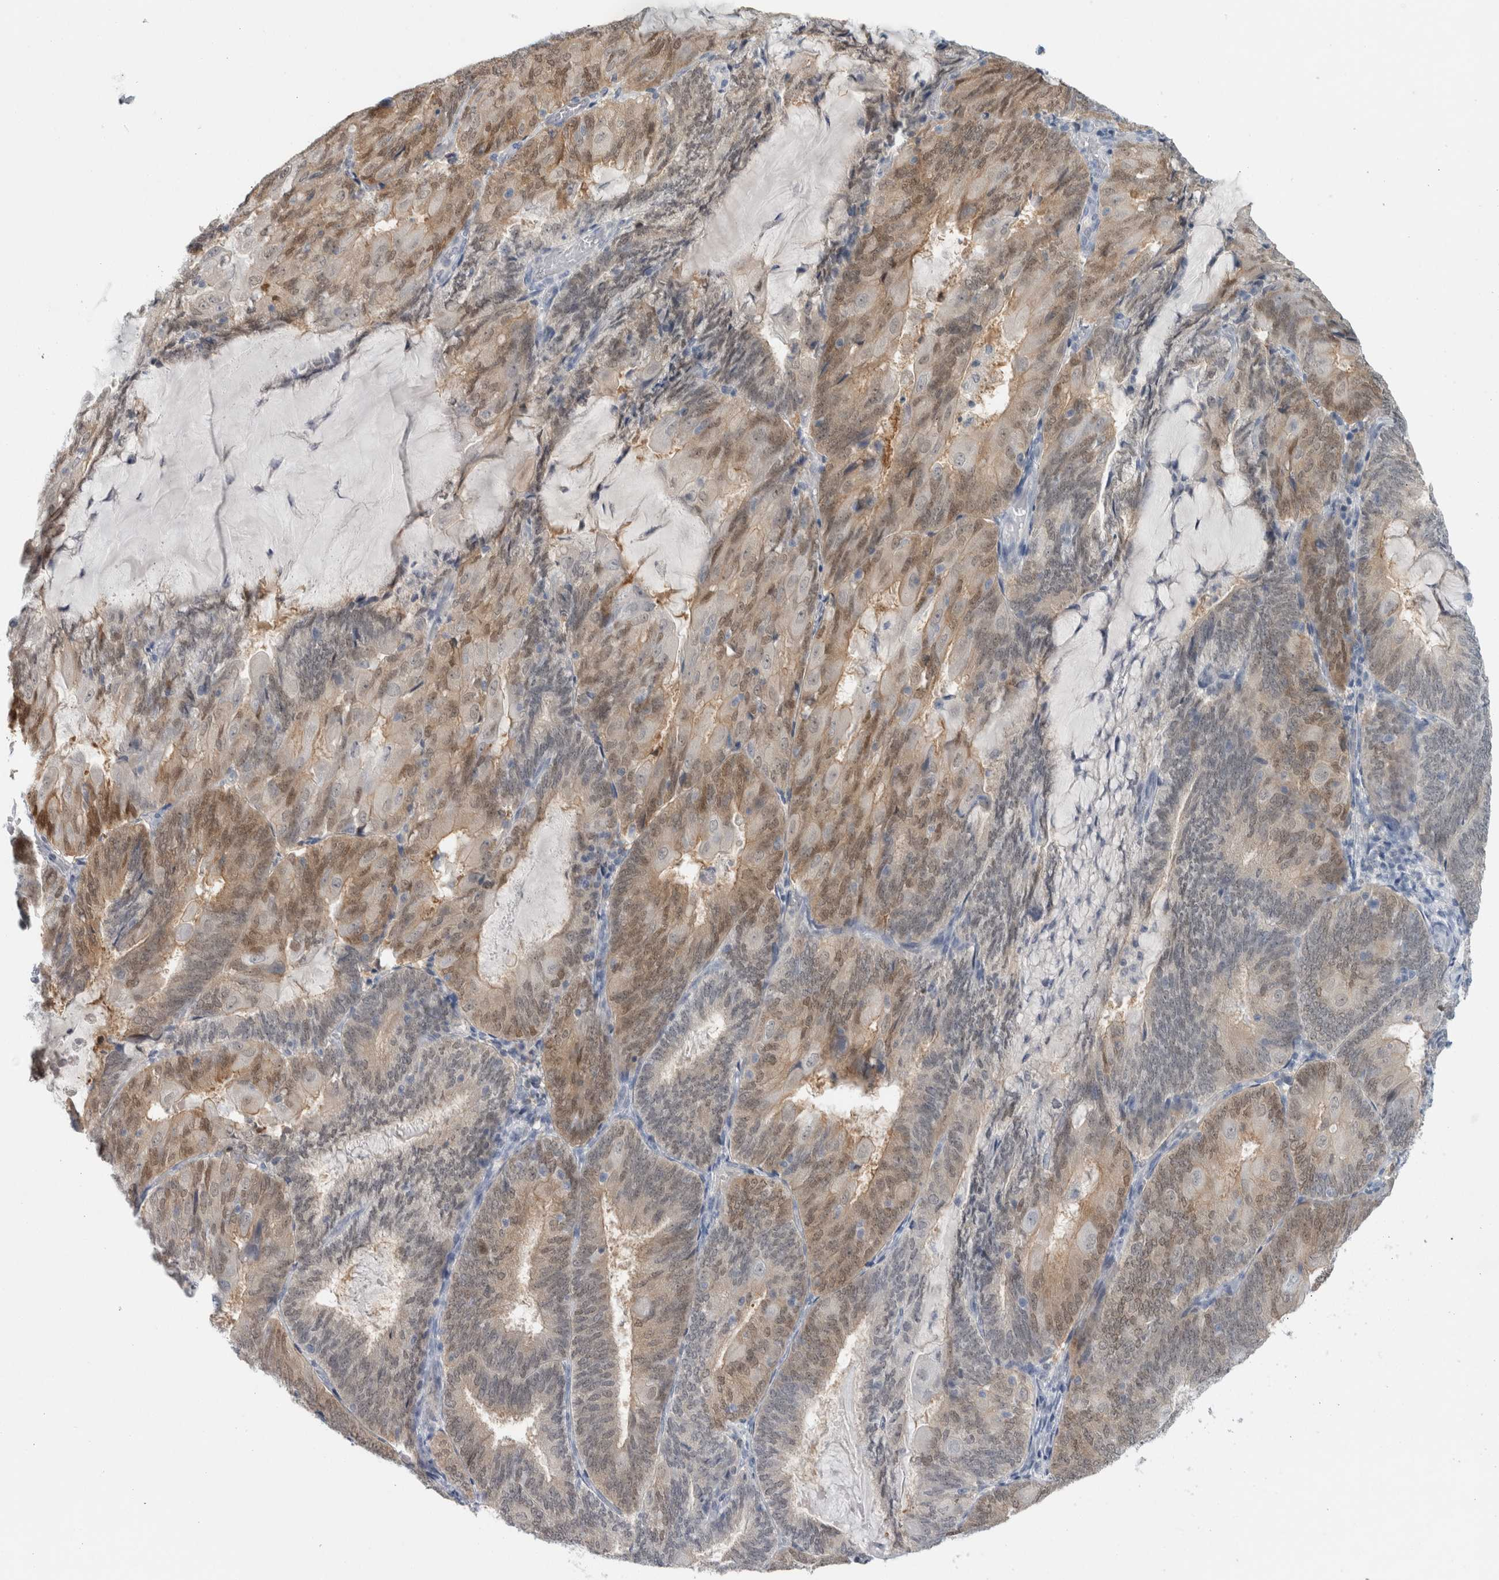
{"staining": {"intensity": "moderate", "quantity": "25%-75%", "location": "cytoplasmic/membranous,nuclear"}, "tissue": "endometrial cancer", "cell_type": "Tumor cells", "image_type": "cancer", "snomed": [{"axis": "morphology", "description": "Adenocarcinoma, NOS"}, {"axis": "topography", "description": "Endometrium"}], "caption": "Immunohistochemical staining of endometrial cancer reveals medium levels of moderate cytoplasmic/membranous and nuclear staining in approximately 25%-75% of tumor cells. (DAB (3,3'-diaminobenzidine) IHC with brightfield microscopy, high magnification).", "gene": "CASP6", "patient": {"sex": "female", "age": 81}}